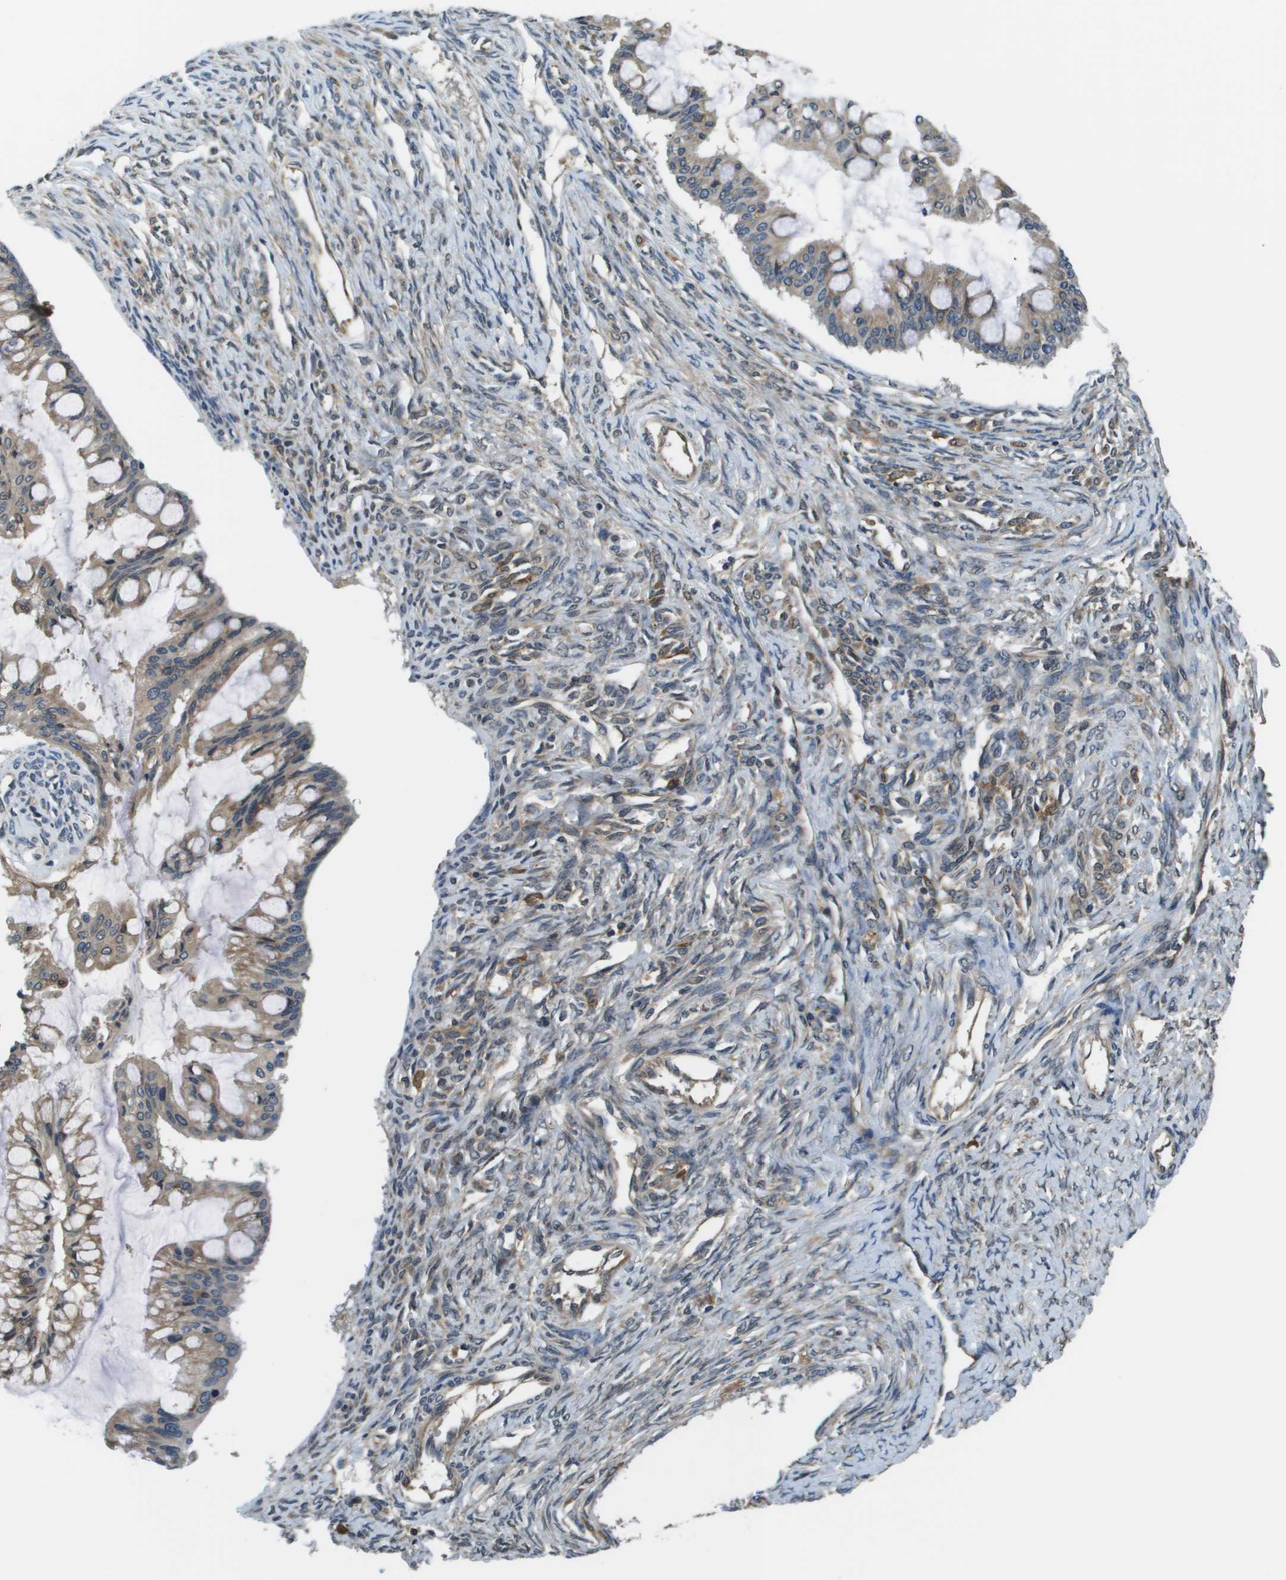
{"staining": {"intensity": "weak", "quantity": "25%-75%", "location": "cytoplasmic/membranous"}, "tissue": "ovarian cancer", "cell_type": "Tumor cells", "image_type": "cancer", "snomed": [{"axis": "morphology", "description": "Cystadenocarcinoma, mucinous, NOS"}, {"axis": "topography", "description": "Ovary"}], "caption": "Weak cytoplasmic/membranous protein positivity is seen in about 25%-75% of tumor cells in ovarian cancer.", "gene": "SEC62", "patient": {"sex": "female", "age": 73}}